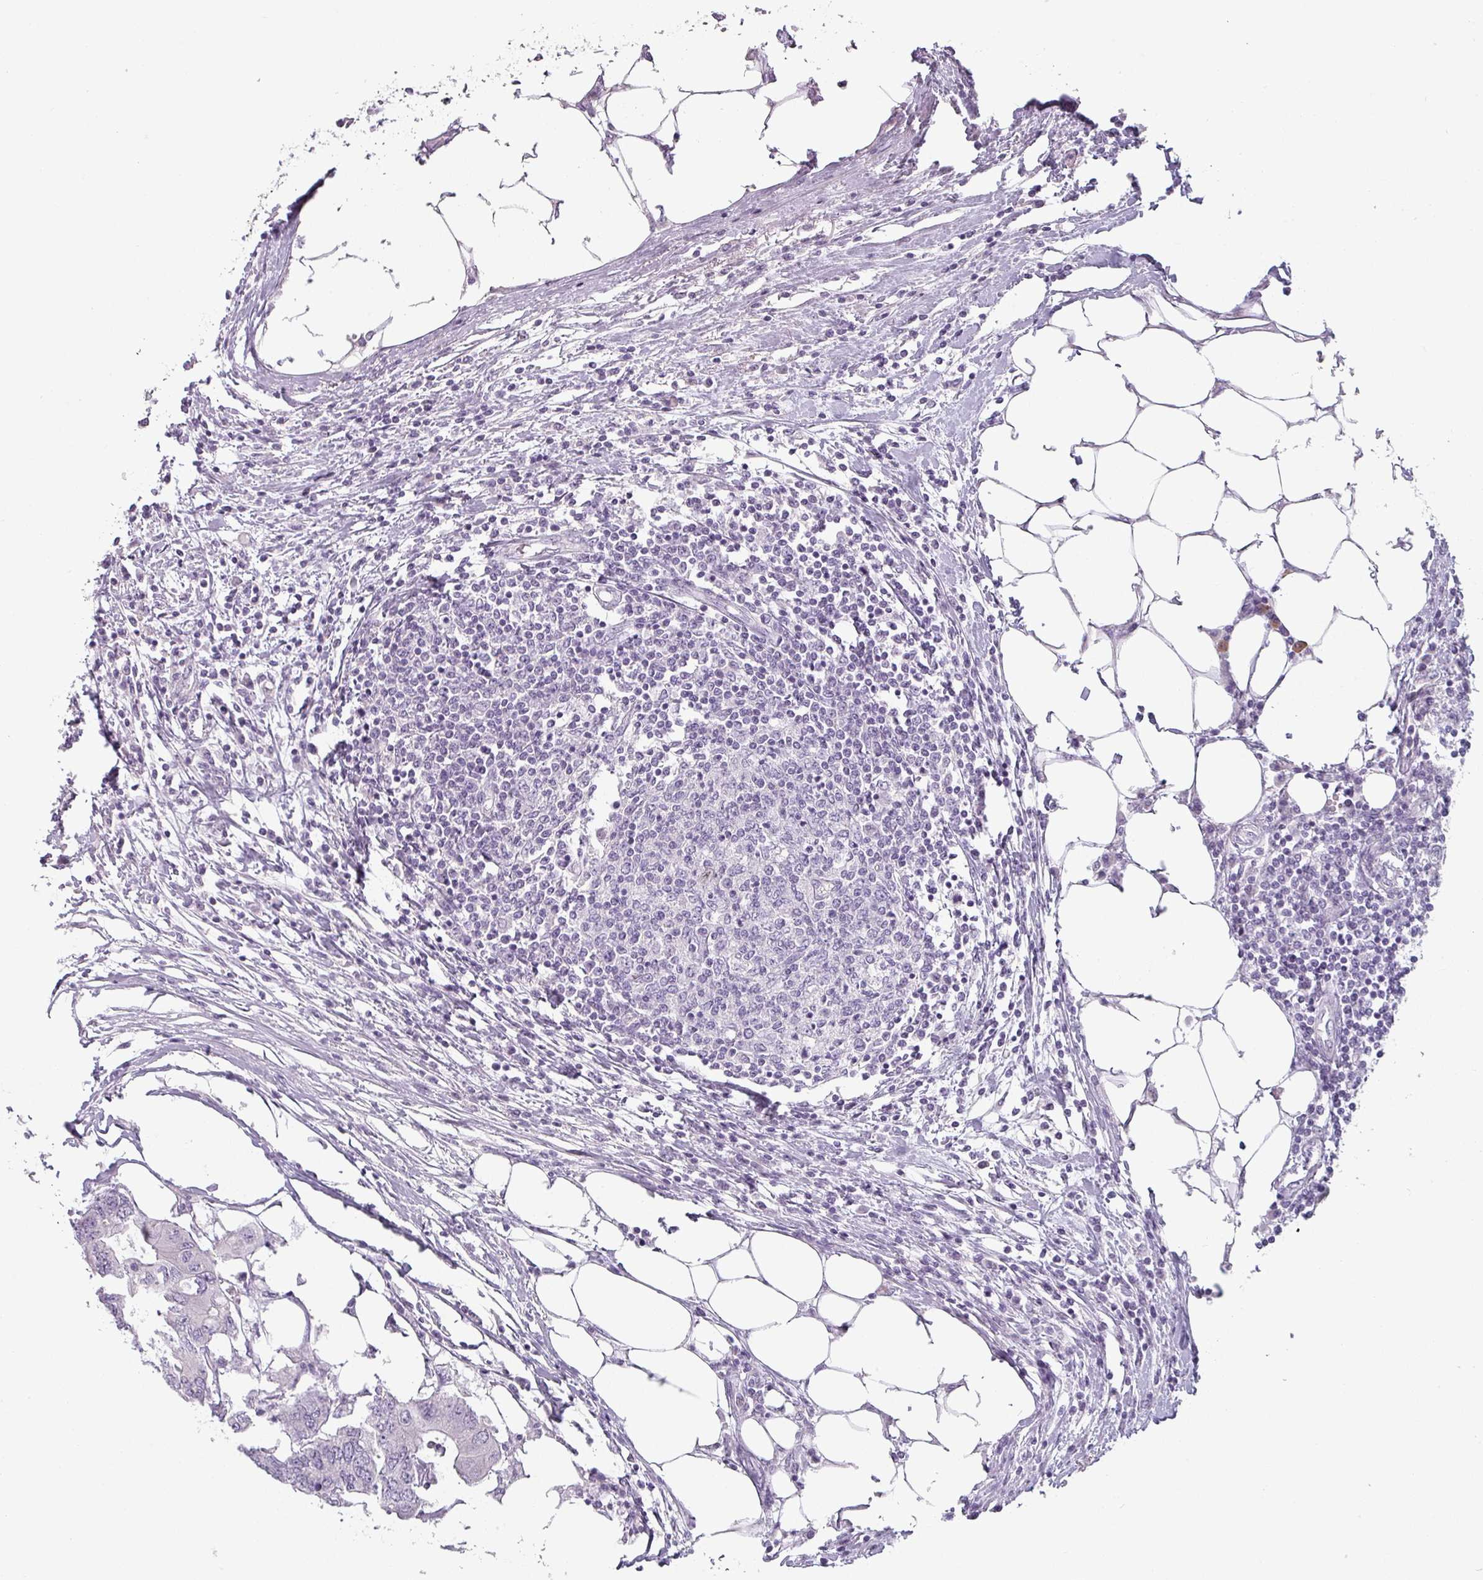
{"staining": {"intensity": "negative", "quantity": "none", "location": "none"}, "tissue": "colorectal cancer", "cell_type": "Tumor cells", "image_type": "cancer", "snomed": [{"axis": "morphology", "description": "Adenocarcinoma, NOS"}, {"axis": "topography", "description": "Colon"}], "caption": "A high-resolution photomicrograph shows immunohistochemistry staining of colorectal cancer (adenocarcinoma), which demonstrates no significant expression in tumor cells.", "gene": "SFTPA1", "patient": {"sex": "male", "age": 71}}